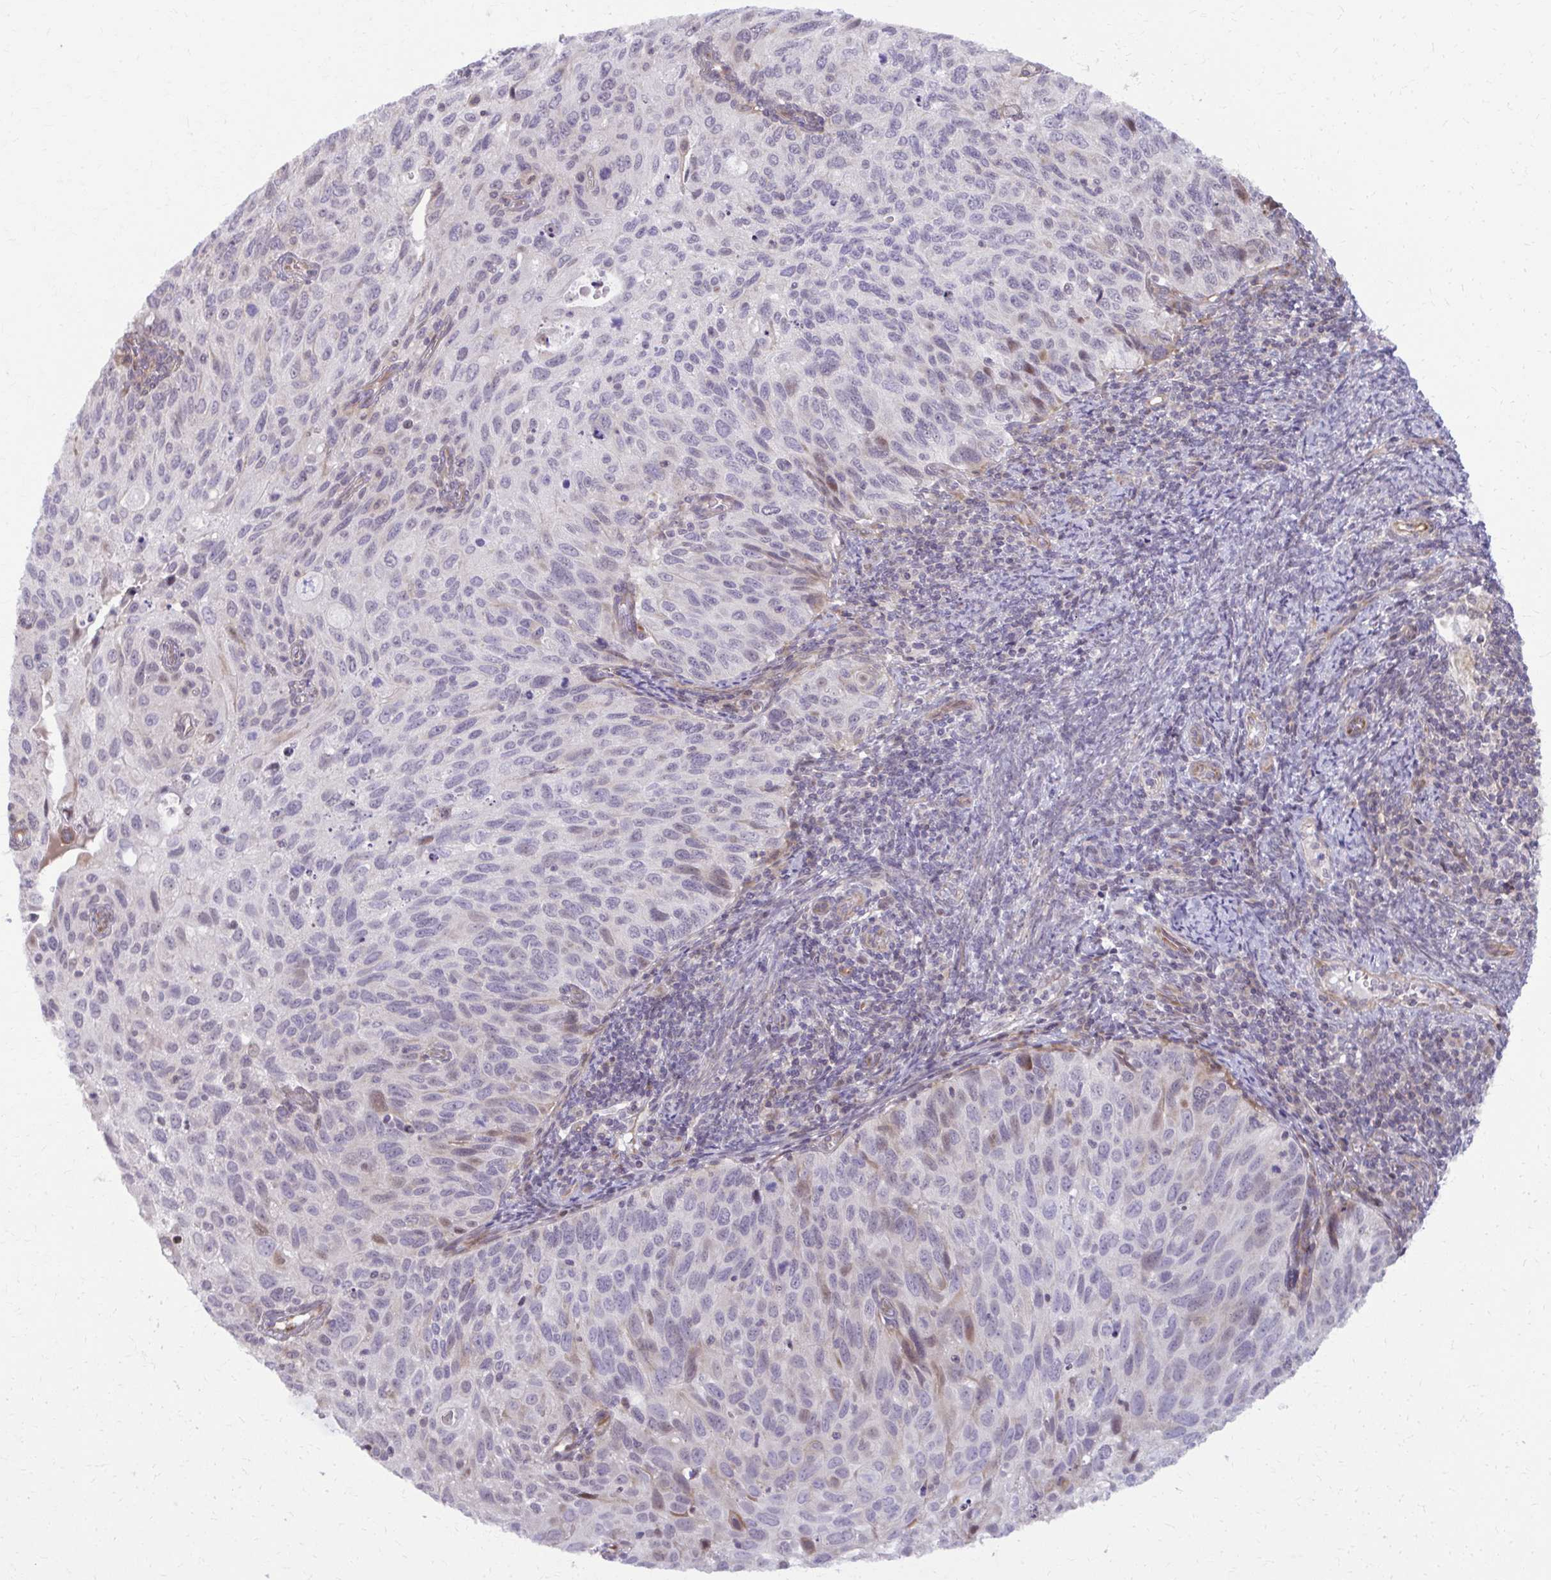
{"staining": {"intensity": "moderate", "quantity": "<25%", "location": "cytoplasmic/membranous,nuclear"}, "tissue": "cervical cancer", "cell_type": "Tumor cells", "image_type": "cancer", "snomed": [{"axis": "morphology", "description": "Squamous cell carcinoma, NOS"}, {"axis": "topography", "description": "Cervix"}], "caption": "DAB immunohistochemical staining of cervical cancer (squamous cell carcinoma) exhibits moderate cytoplasmic/membranous and nuclear protein positivity in about <25% of tumor cells.", "gene": "MAF1", "patient": {"sex": "female", "age": 70}}